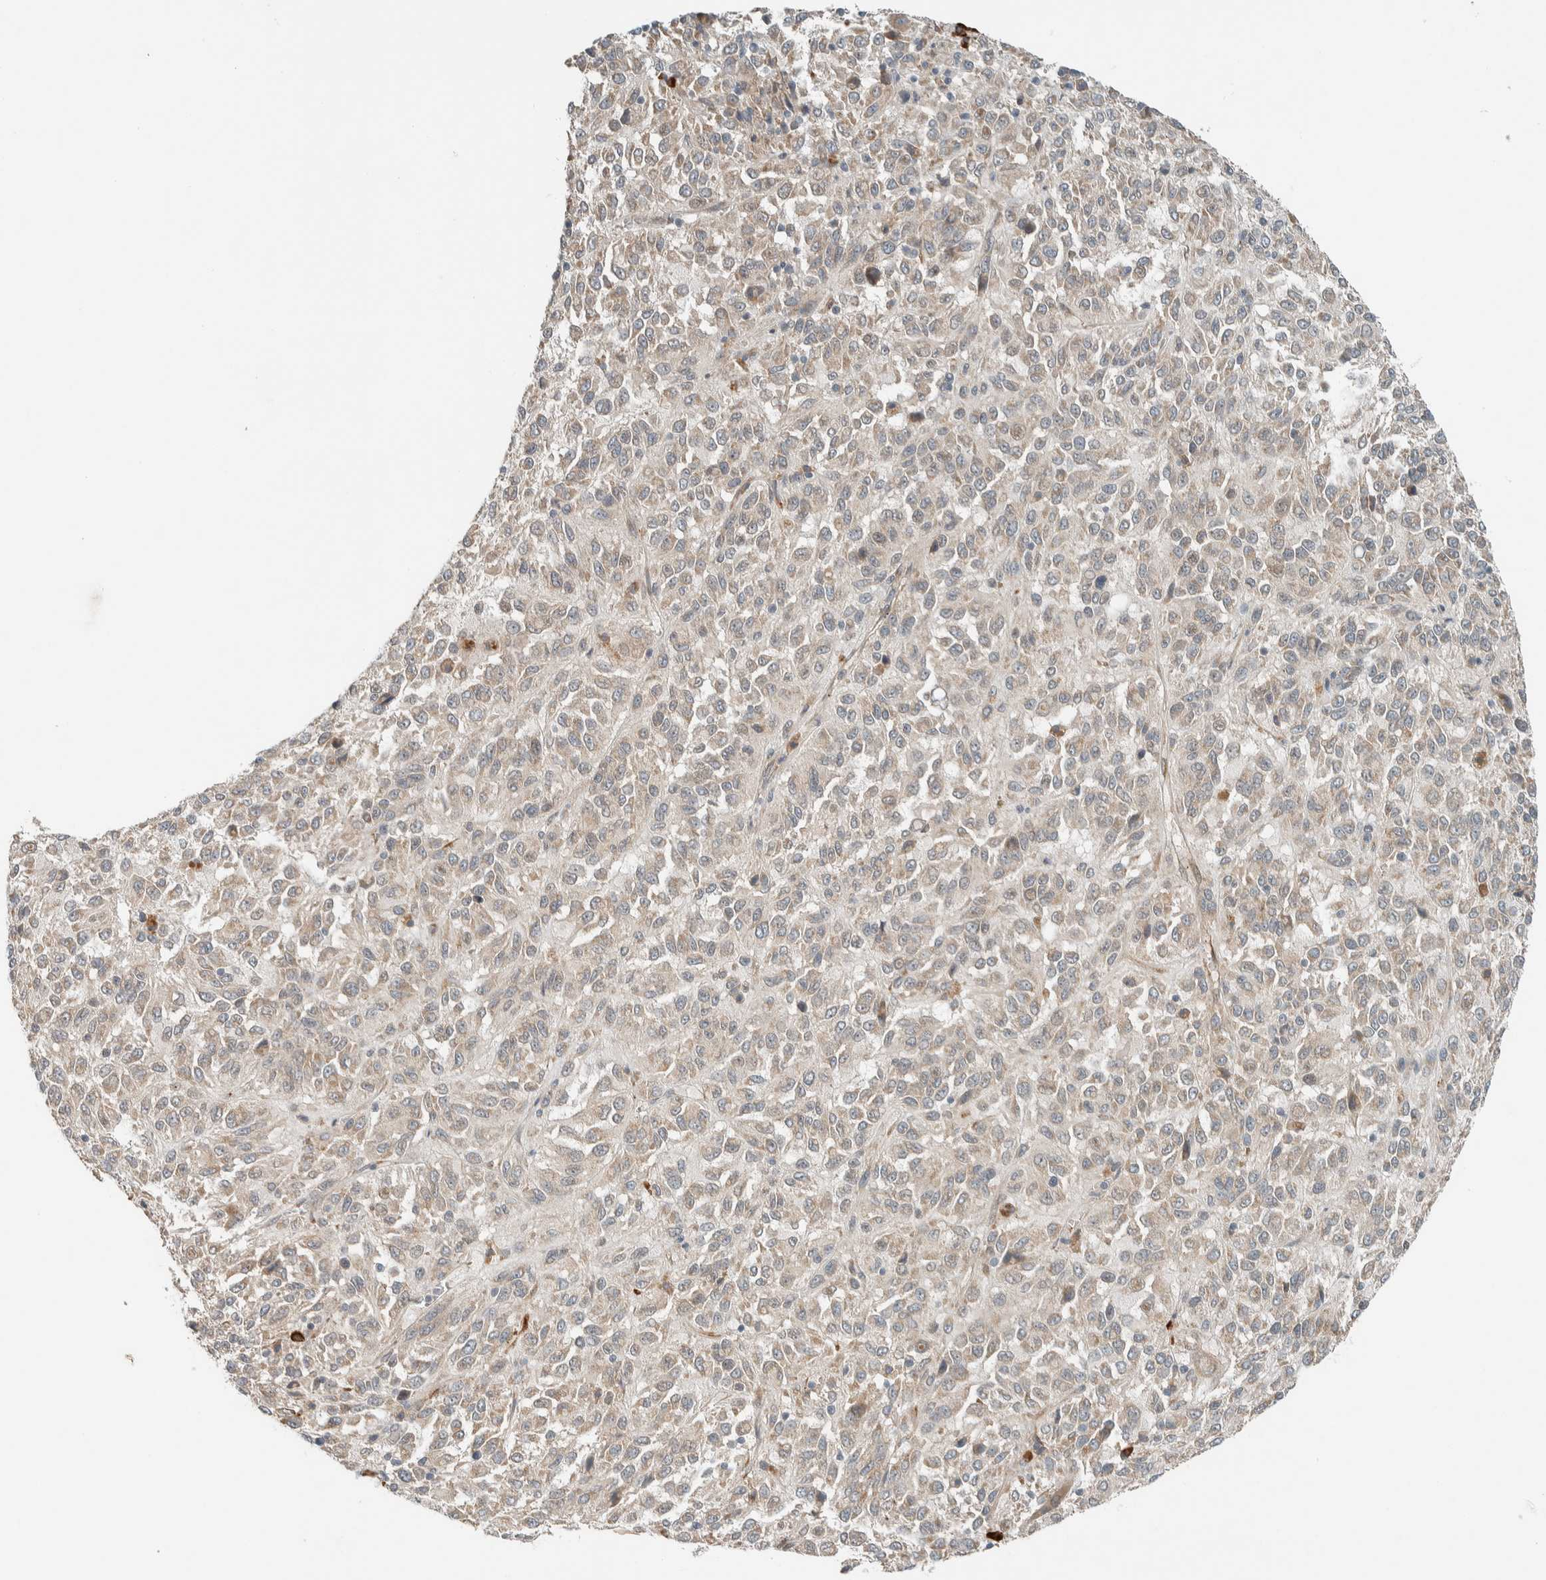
{"staining": {"intensity": "weak", "quantity": "<25%", "location": "cytoplasmic/membranous"}, "tissue": "melanoma", "cell_type": "Tumor cells", "image_type": "cancer", "snomed": [{"axis": "morphology", "description": "Malignant melanoma, Metastatic site"}, {"axis": "topography", "description": "Lung"}], "caption": "Tumor cells are negative for protein expression in human melanoma.", "gene": "CTBP2", "patient": {"sex": "male", "age": 64}}